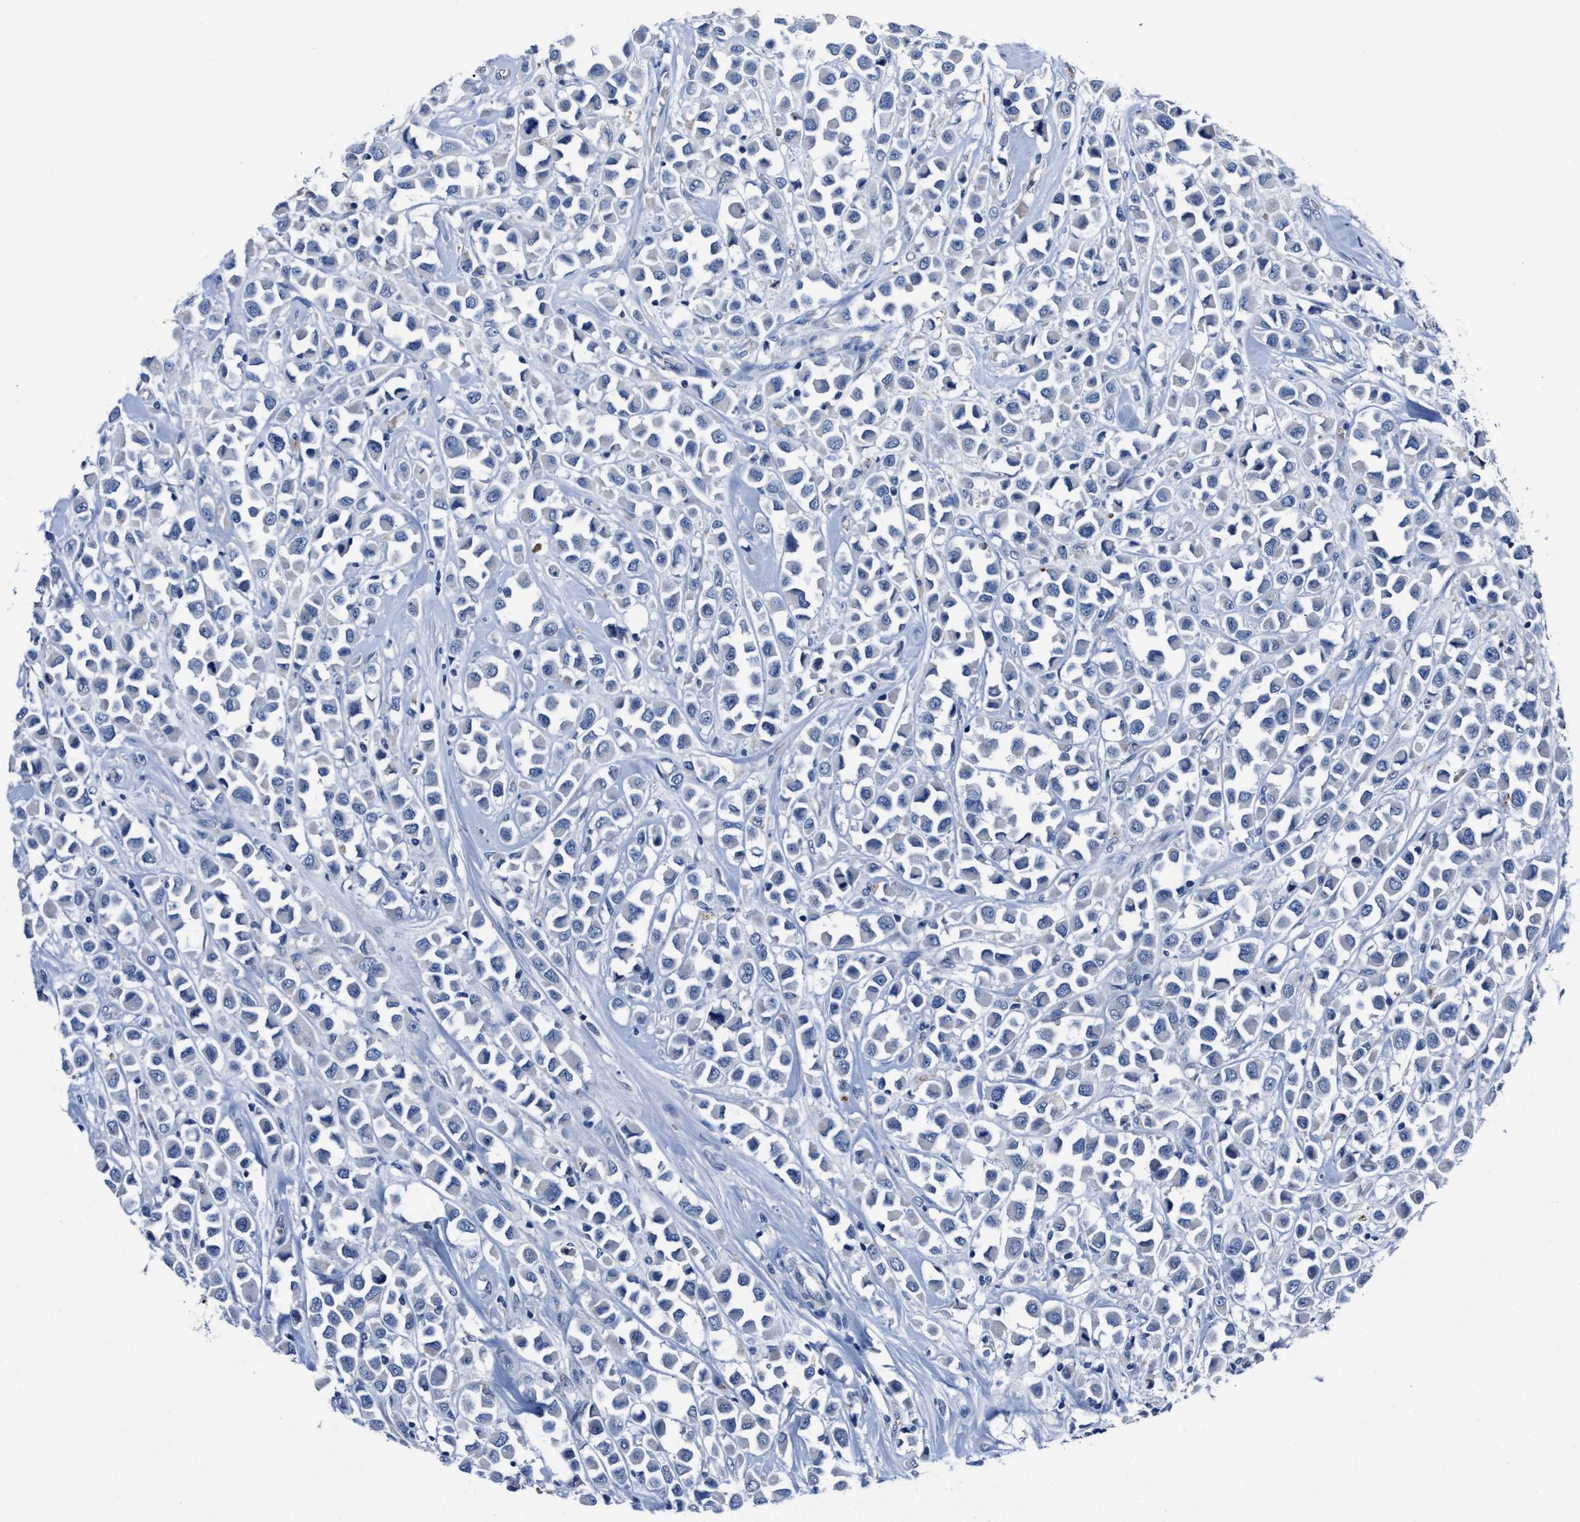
{"staining": {"intensity": "negative", "quantity": "none", "location": "none"}, "tissue": "breast cancer", "cell_type": "Tumor cells", "image_type": "cancer", "snomed": [{"axis": "morphology", "description": "Duct carcinoma"}, {"axis": "topography", "description": "Breast"}], "caption": "Immunohistochemical staining of breast cancer demonstrates no significant staining in tumor cells. (DAB (3,3'-diaminobenzidine) immunohistochemistry with hematoxylin counter stain).", "gene": "GHITM", "patient": {"sex": "female", "age": 61}}